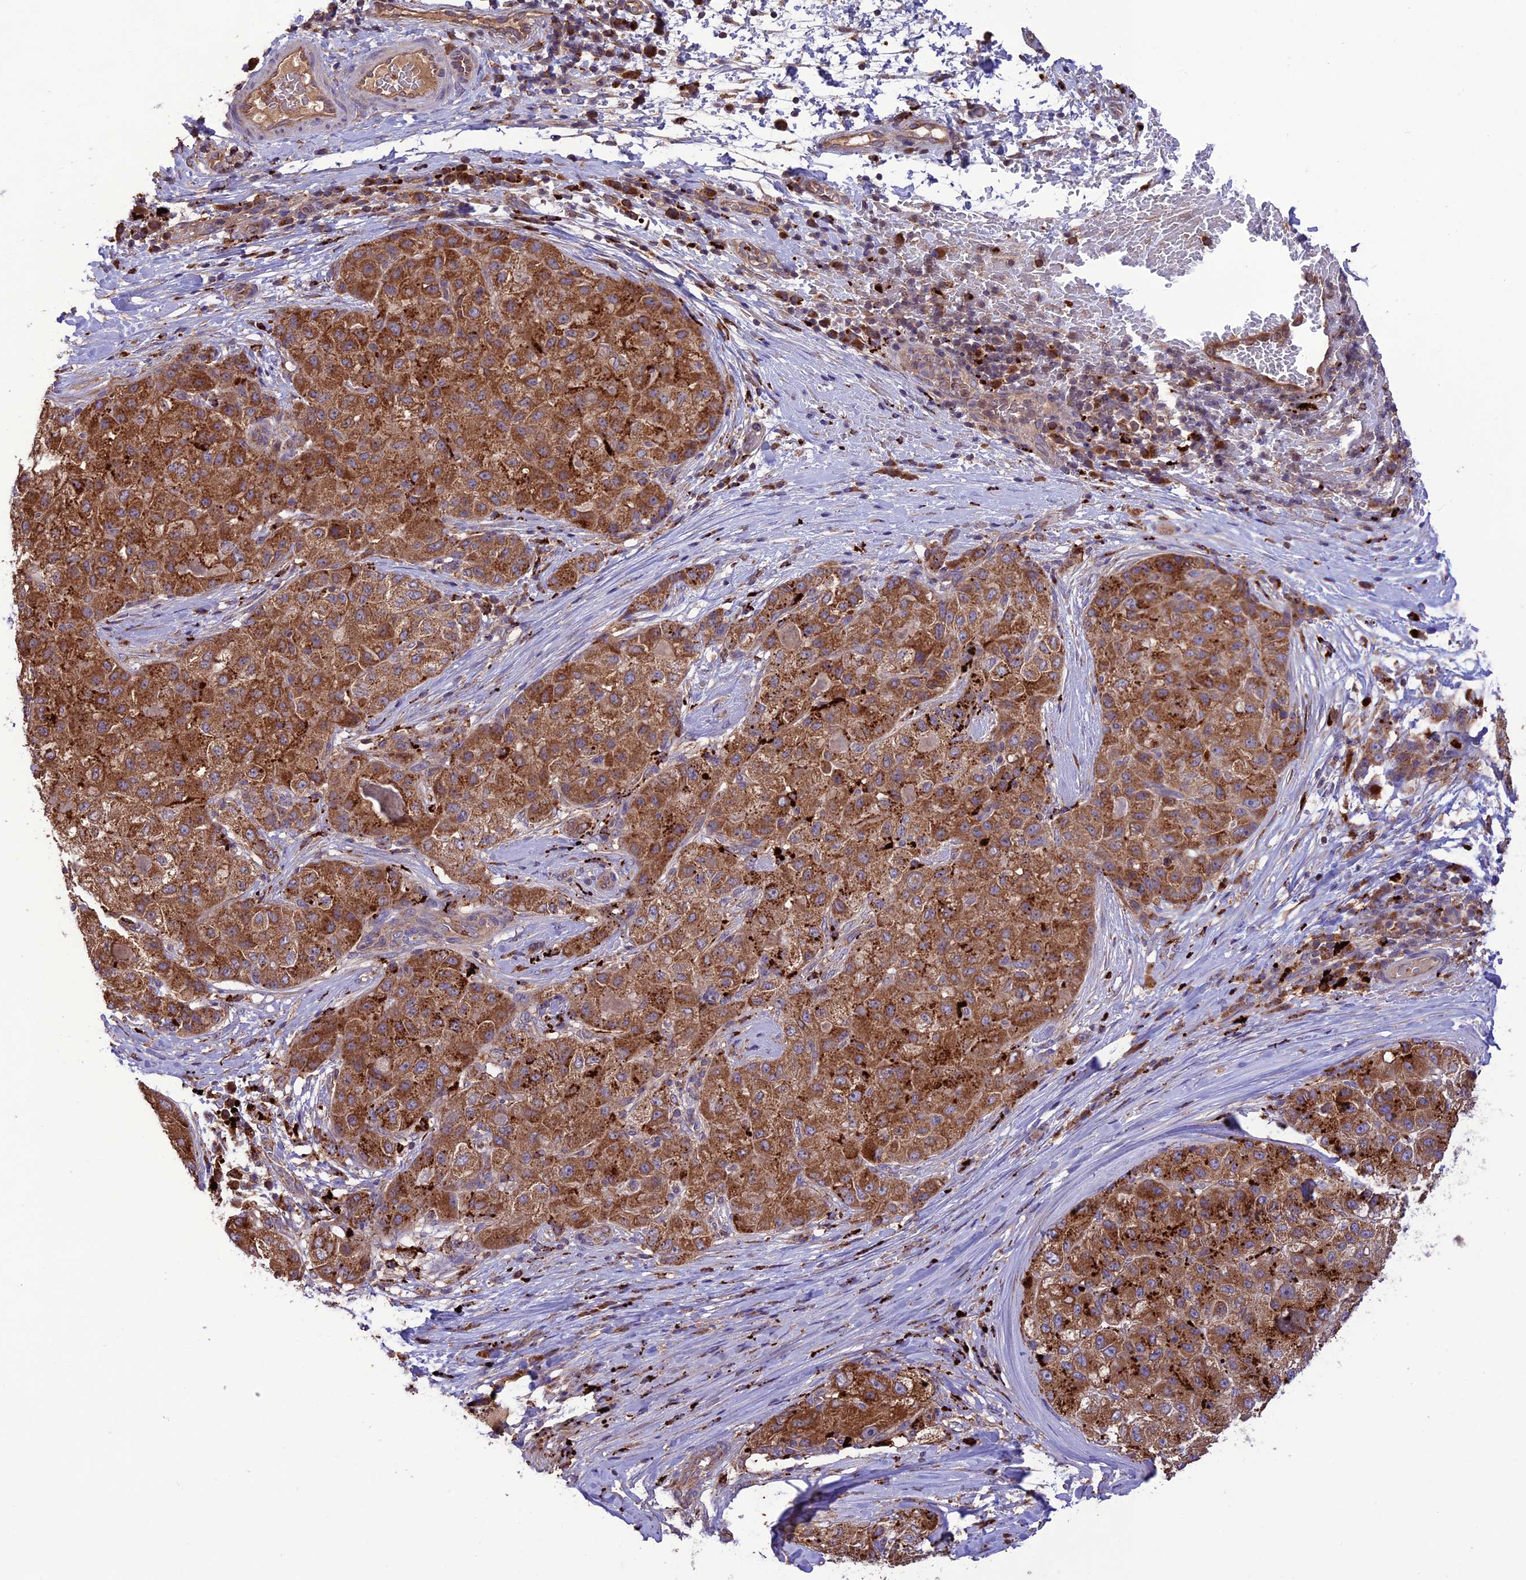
{"staining": {"intensity": "moderate", "quantity": ">75%", "location": "cytoplasmic/membranous"}, "tissue": "liver cancer", "cell_type": "Tumor cells", "image_type": "cancer", "snomed": [{"axis": "morphology", "description": "Carcinoma, Hepatocellular, NOS"}, {"axis": "topography", "description": "Liver"}], "caption": "The micrograph demonstrates staining of liver cancer, revealing moderate cytoplasmic/membranous protein positivity (brown color) within tumor cells.", "gene": "NDUFAF1", "patient": {"sex": "male", "age": 80}}